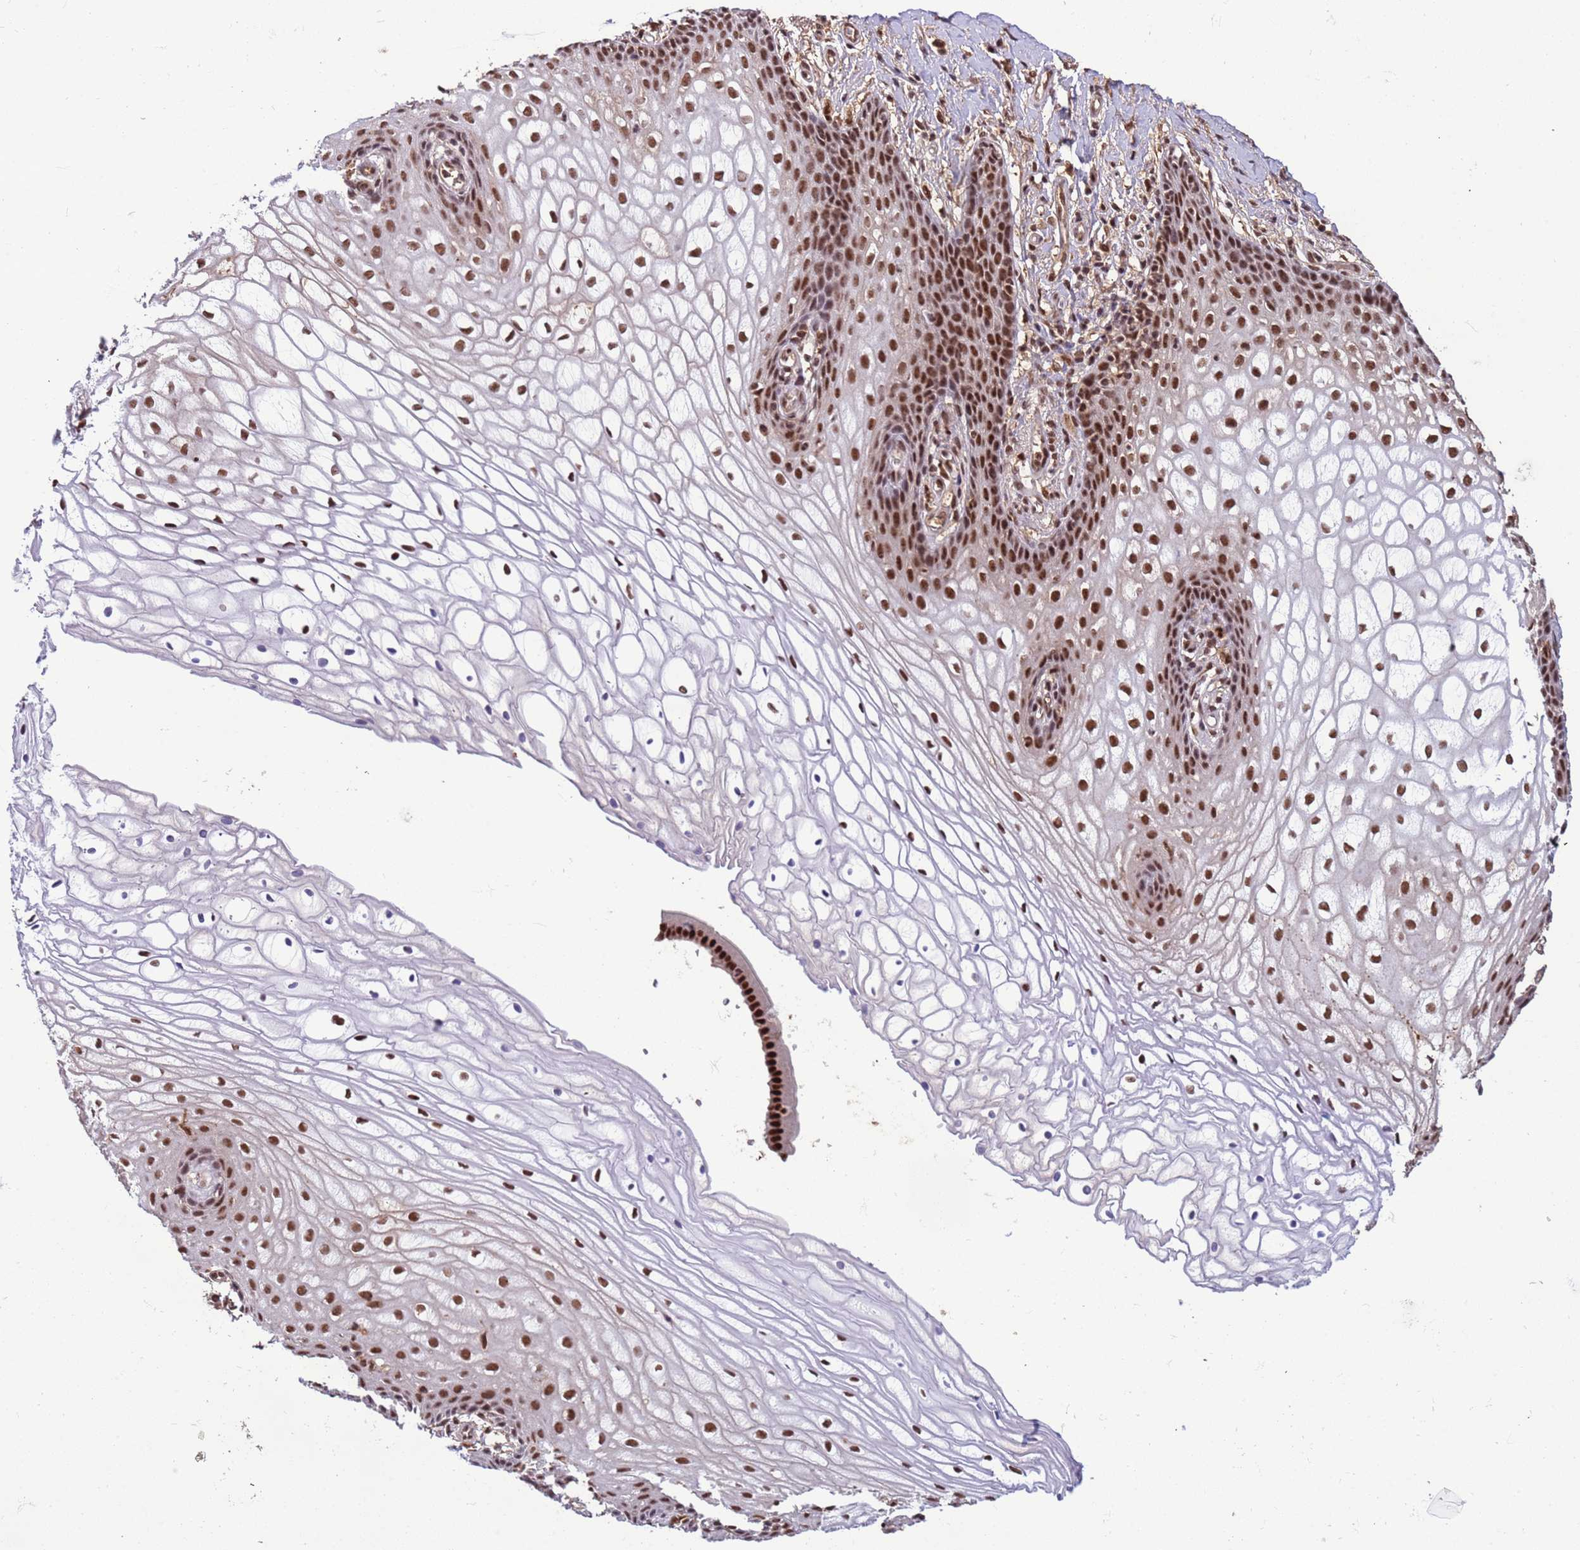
{"staining": {"intensity": "strong", "quantity": ">75%", "location": "nuclear"}, "tissue": "vagina", "cell_type": "Squamous epithelial cells", "image_type": "normal", "snomed": [{"axis": "morphology", "description": "Normal tissue, NOS"}, {"axis": "topography", "description": "Vagina"}], "caption": "There is high levels of strong nuclear positivity in squamous epithelial cells of unremarkable vagina, as demonstrated by immunohistochemical staining (brown color).", "gene": "SRRT", "patient": {"sex": "female", "age": 60}}